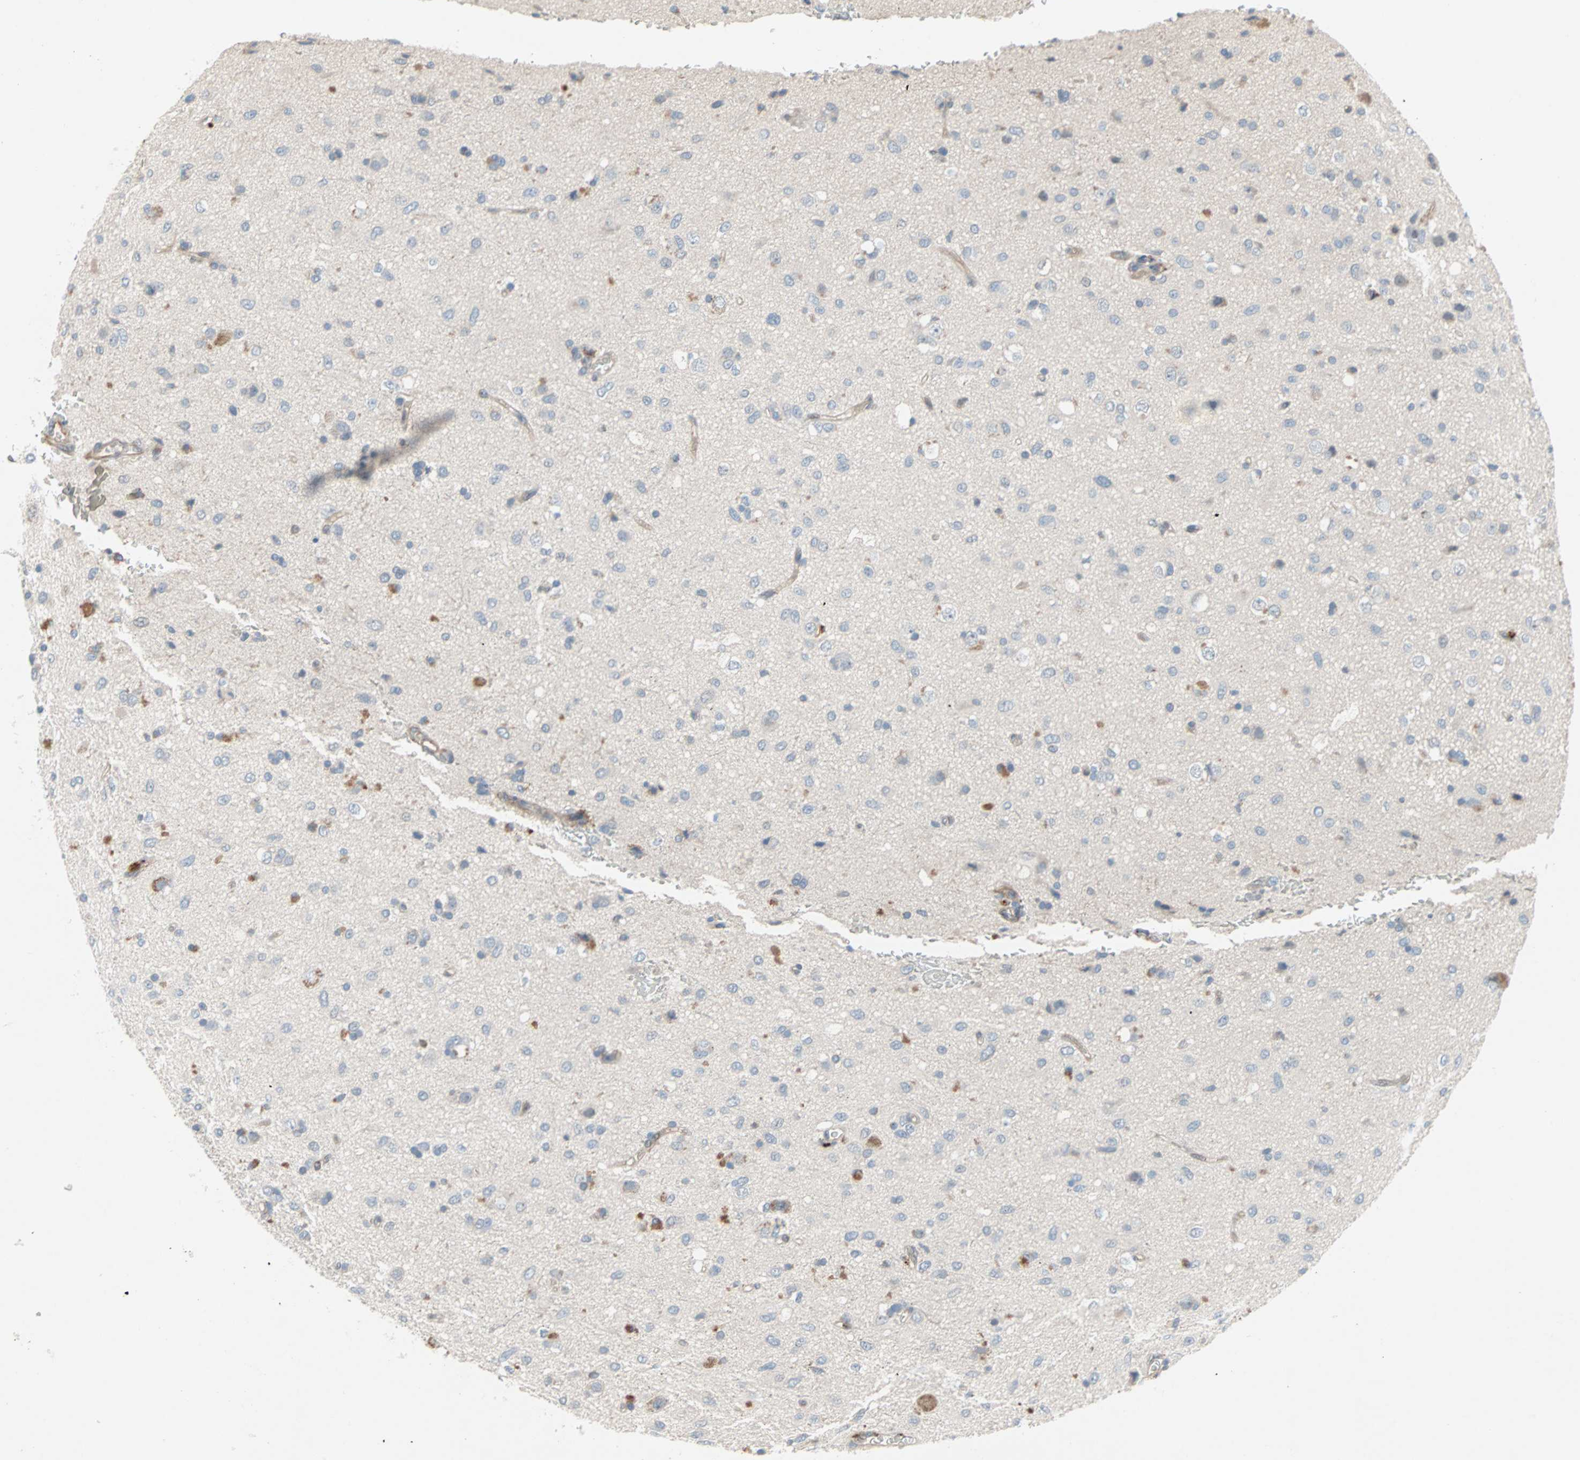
{"staining": {"intensity": "weak", "quantity": "<25%", "location": "cytoplasmic/membranous"}, "tissue": "glioma", "cell_type": "Tumor cells", "image_type": "cancer", "snomed": [{"axis": "morphology", "description": "Glioma, malignant, Low grade"}, {"axis": "topography", "description": "Brain"}], "caption": "A histopathology image of human glioma is negative for staining in tumor cells.", "gene": "CAND2", "patient": {"sex": "male", "age": 77}}